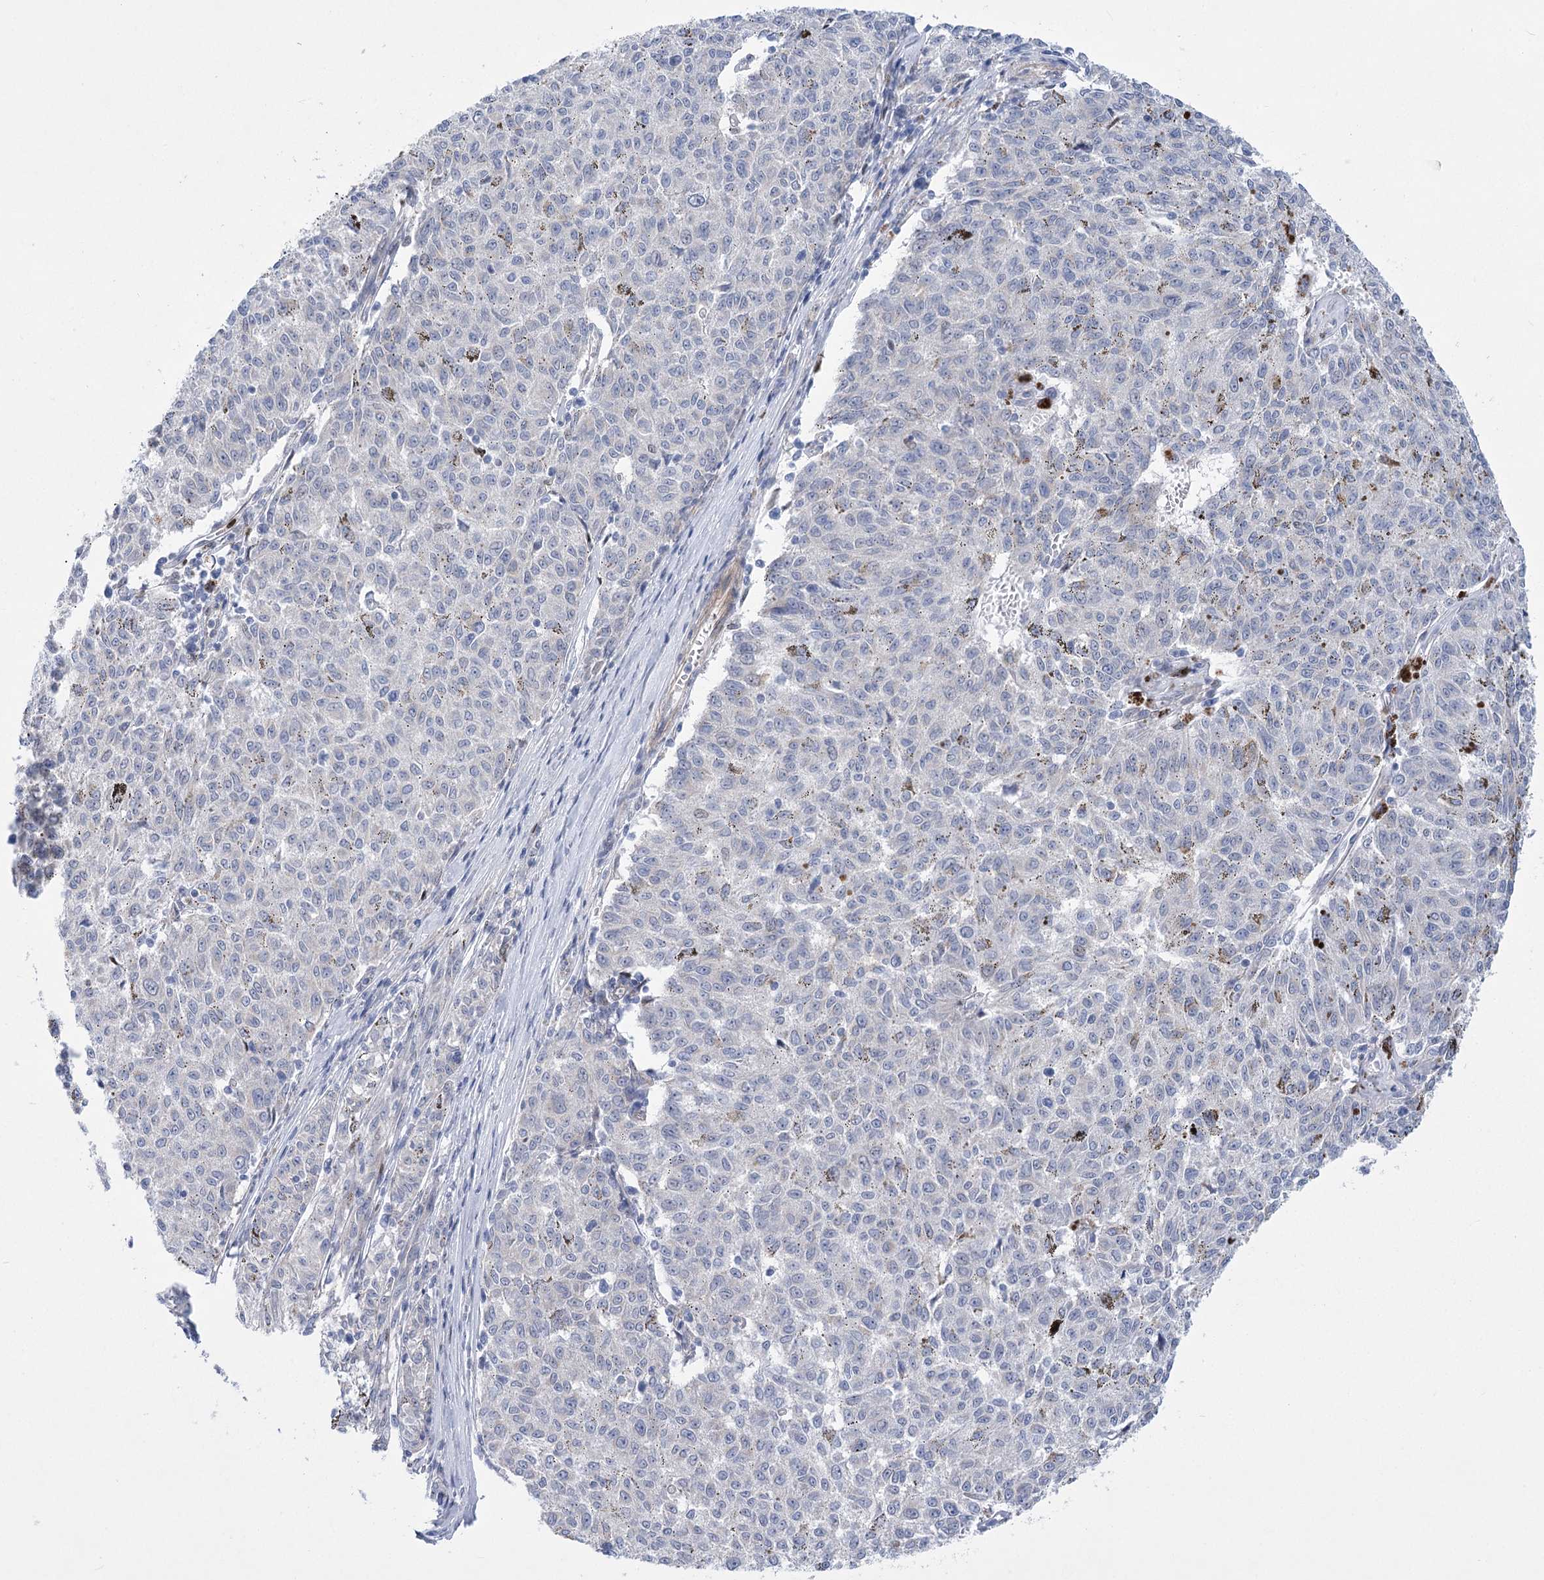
{"staining": {"intensity": "negative", "quantity": "none", "location": "none"}, "tissue": "melanoma", "cell_type": "Tumor cells", "image_type": "cancer", "snomed": [{"axis": "morphology", "description": "Malignant melanoma, NOS"}, {"axis": "topography", "description": "Skin"}], "caption": "Immunohistochemistry of melanoma displays no expression in tumor cells.", "gene": "THAP6", "patient": {"sex": "female", "age": 72}}